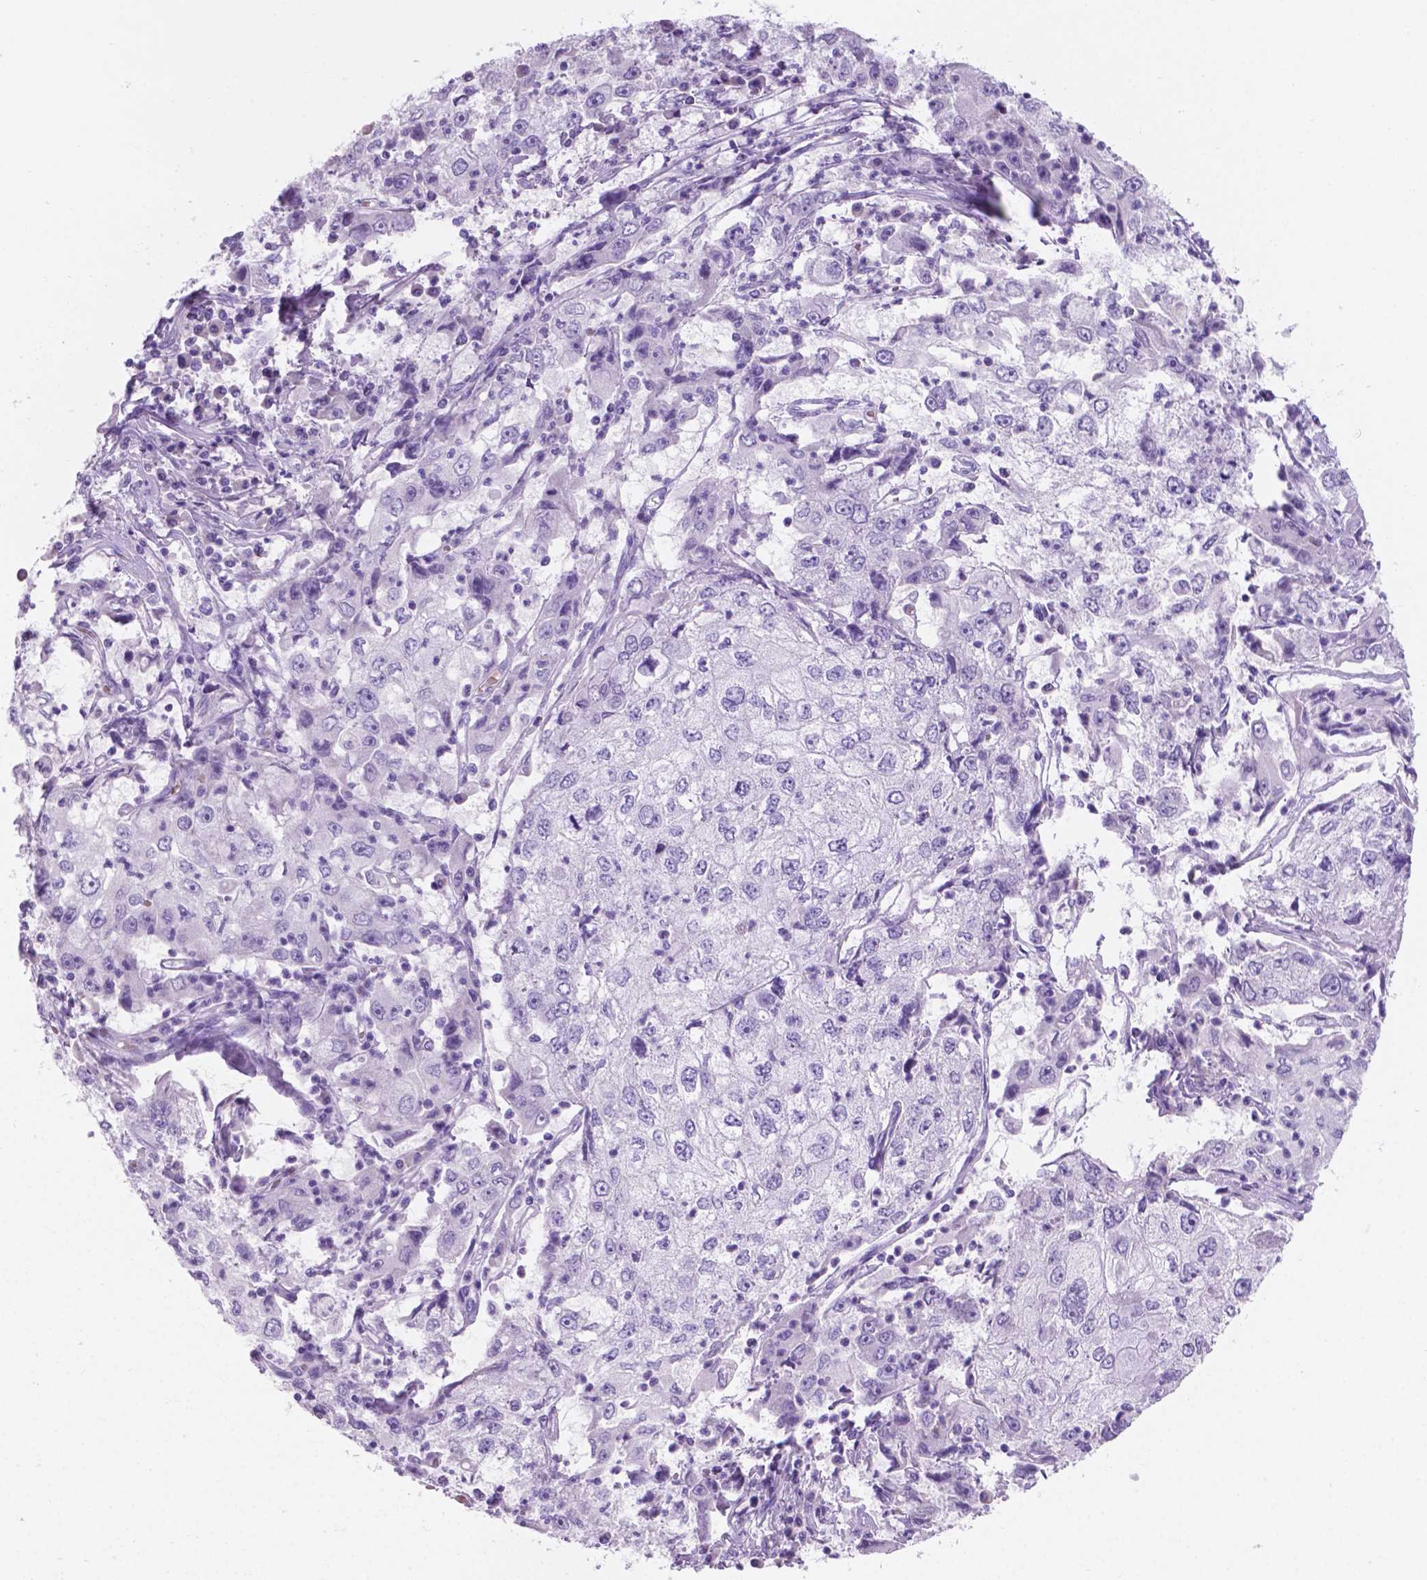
{"staining": {"intensity": "negative", "quantity": "none", "location": "none"}, "tissue": "cervical cancer", "cell_type": "Tumor cells", "image_type": "cancer", "snomed": [{"axis": "morphology", "description": "Squamous cell carcinoma, NOS"}, {"axis": "topography", "description": "Cervix"}], "caption": "Immunohistochemistry (IHC) of cervical squamous cell carcinoma exhibits no expression in tumor cells.", "gene": "GRIN2B", "patient": {"sex": "female", "age": 36}}